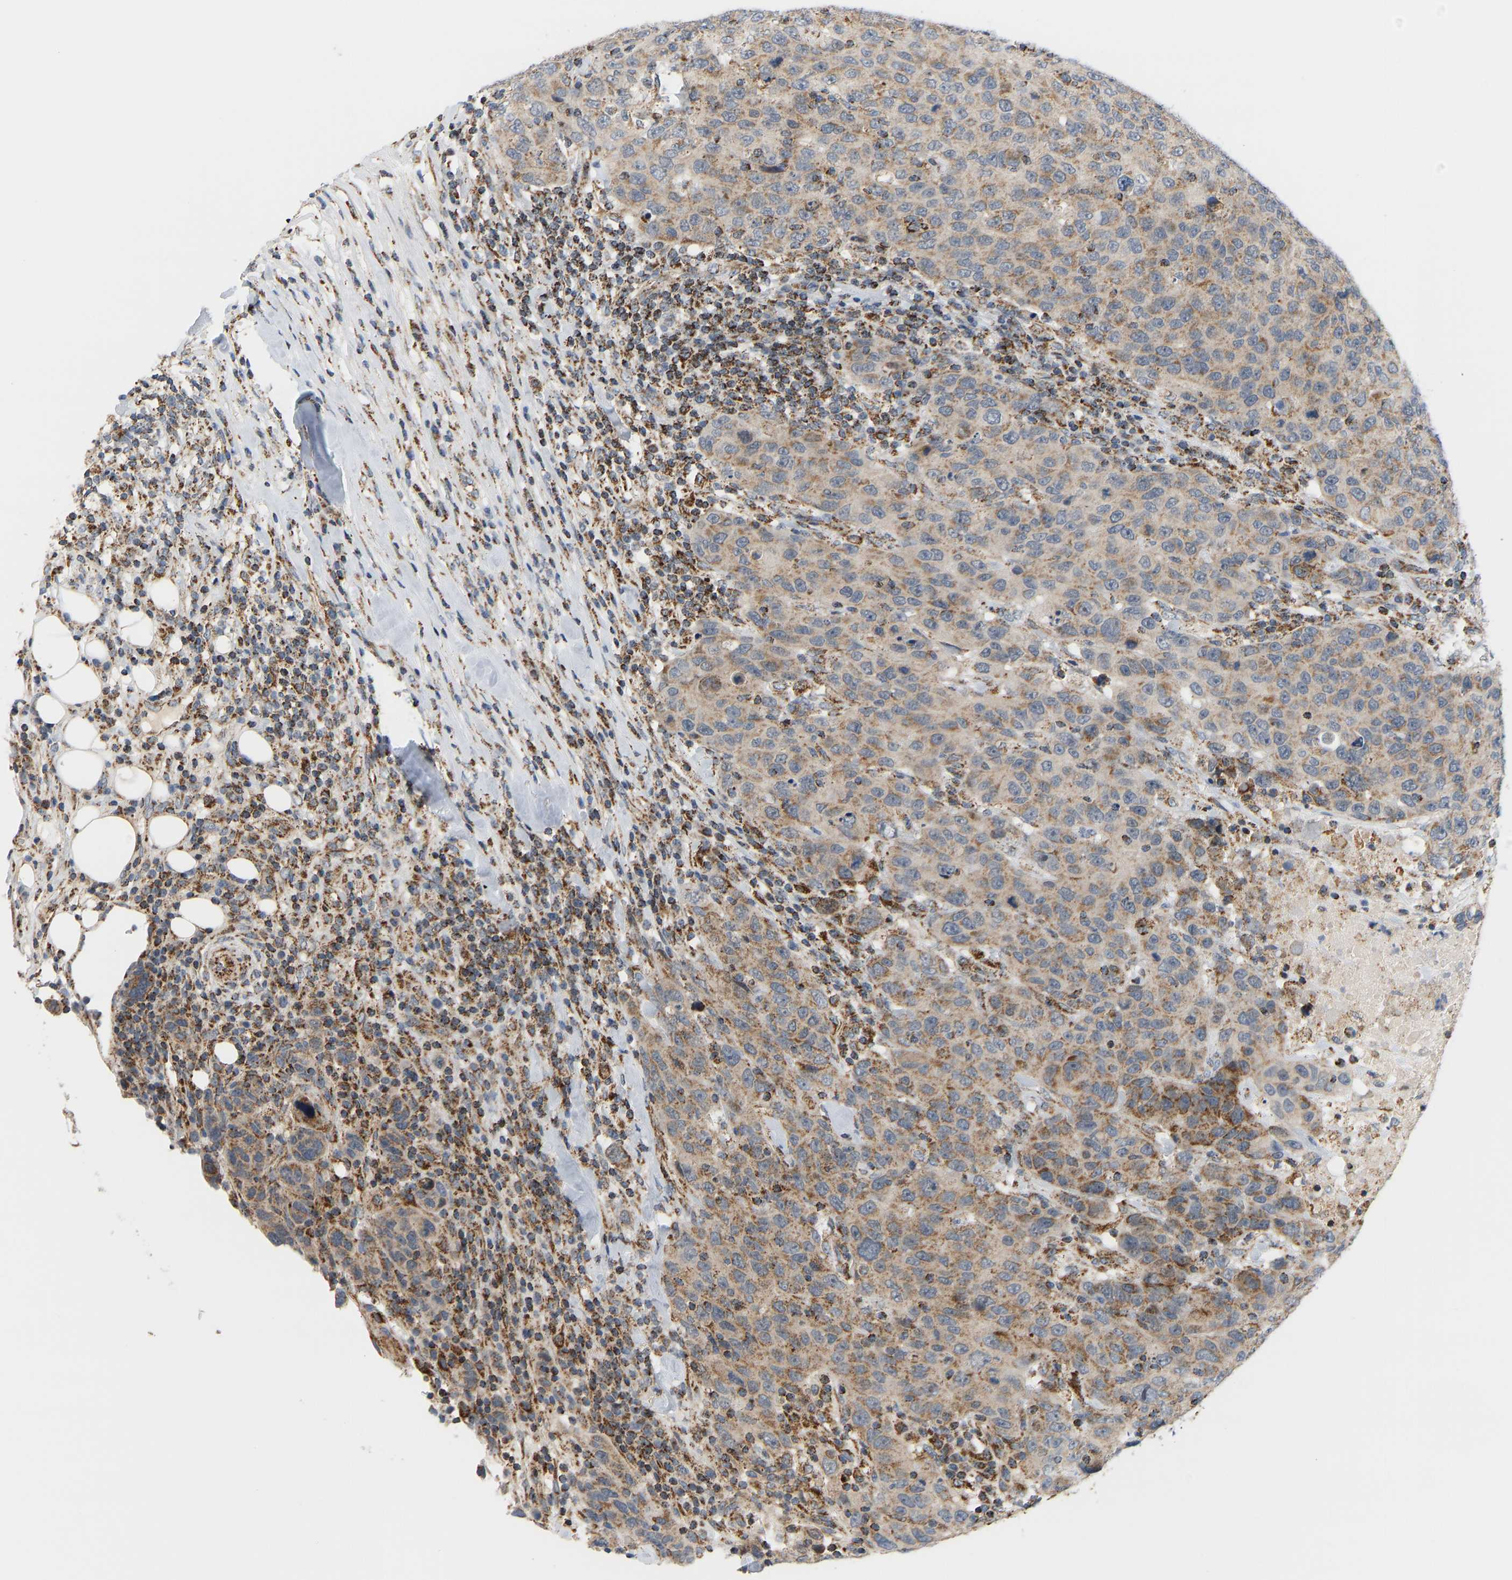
{"staining": {"intensity": "moderate", "quantity": ">75%", "location": "cytoplasmic/membranous"}, "tissue": "breast cancer", "cell_type": "Tumor cells", "image_type": "cancer", "snomed": [{"axis": "morphology", "description": "Duct carcinoma"}, {"axis": "topography", "description": "Breast"}], "caption": "Moderate cytoplasmic/membranous expression is seen in about >75% of tumor cells in invasive ductal carcinoma (breast).", "gene": "GPSM2", "patient": {"sex": "female", "age": 37}}